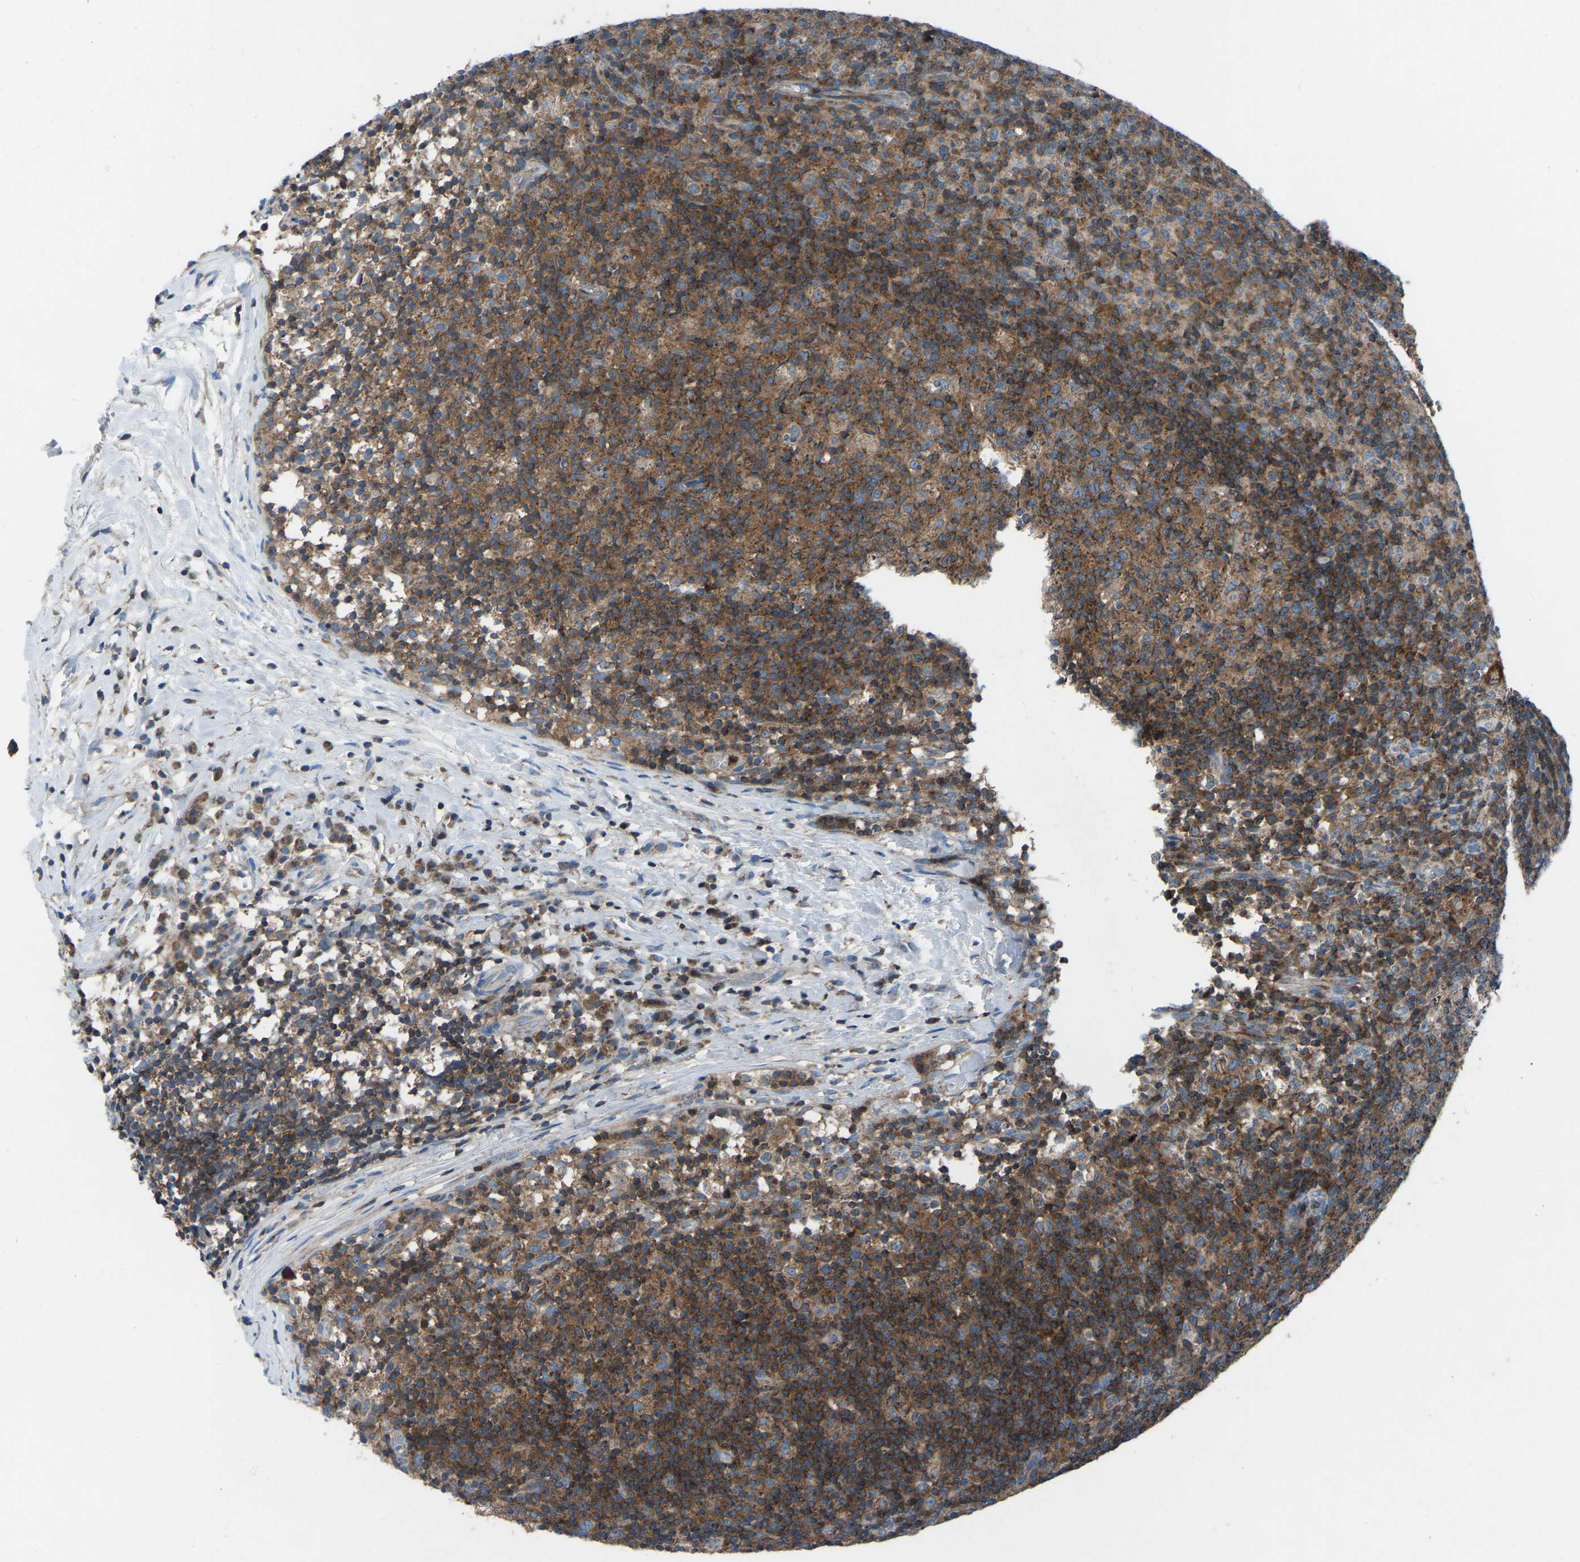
{"staining": {"intensity": "moderate", "quantity": ">75%", "location": "cytoplasmic/membranous"}, "tissue": "lymph node", "cell_type": "Germinal center cells", "image_type": "normal", "snomed": [{"axis": "morphology", "description": "Normal tissue, NOS"}, {"axis": "morphology", "description": "Inflammation, NOS"}, {"axis": "topography", "description": "Lymph node"}], "caption": "The immunohistochemical stain labels moderate cytoplasmic/membranous positivity in germinal center cells of normal lymph node. (Brightfield microscopy of DAB IHC at high magnification).", "gene": "GRK6", "patient": {"sex": "male", "age": 55}}